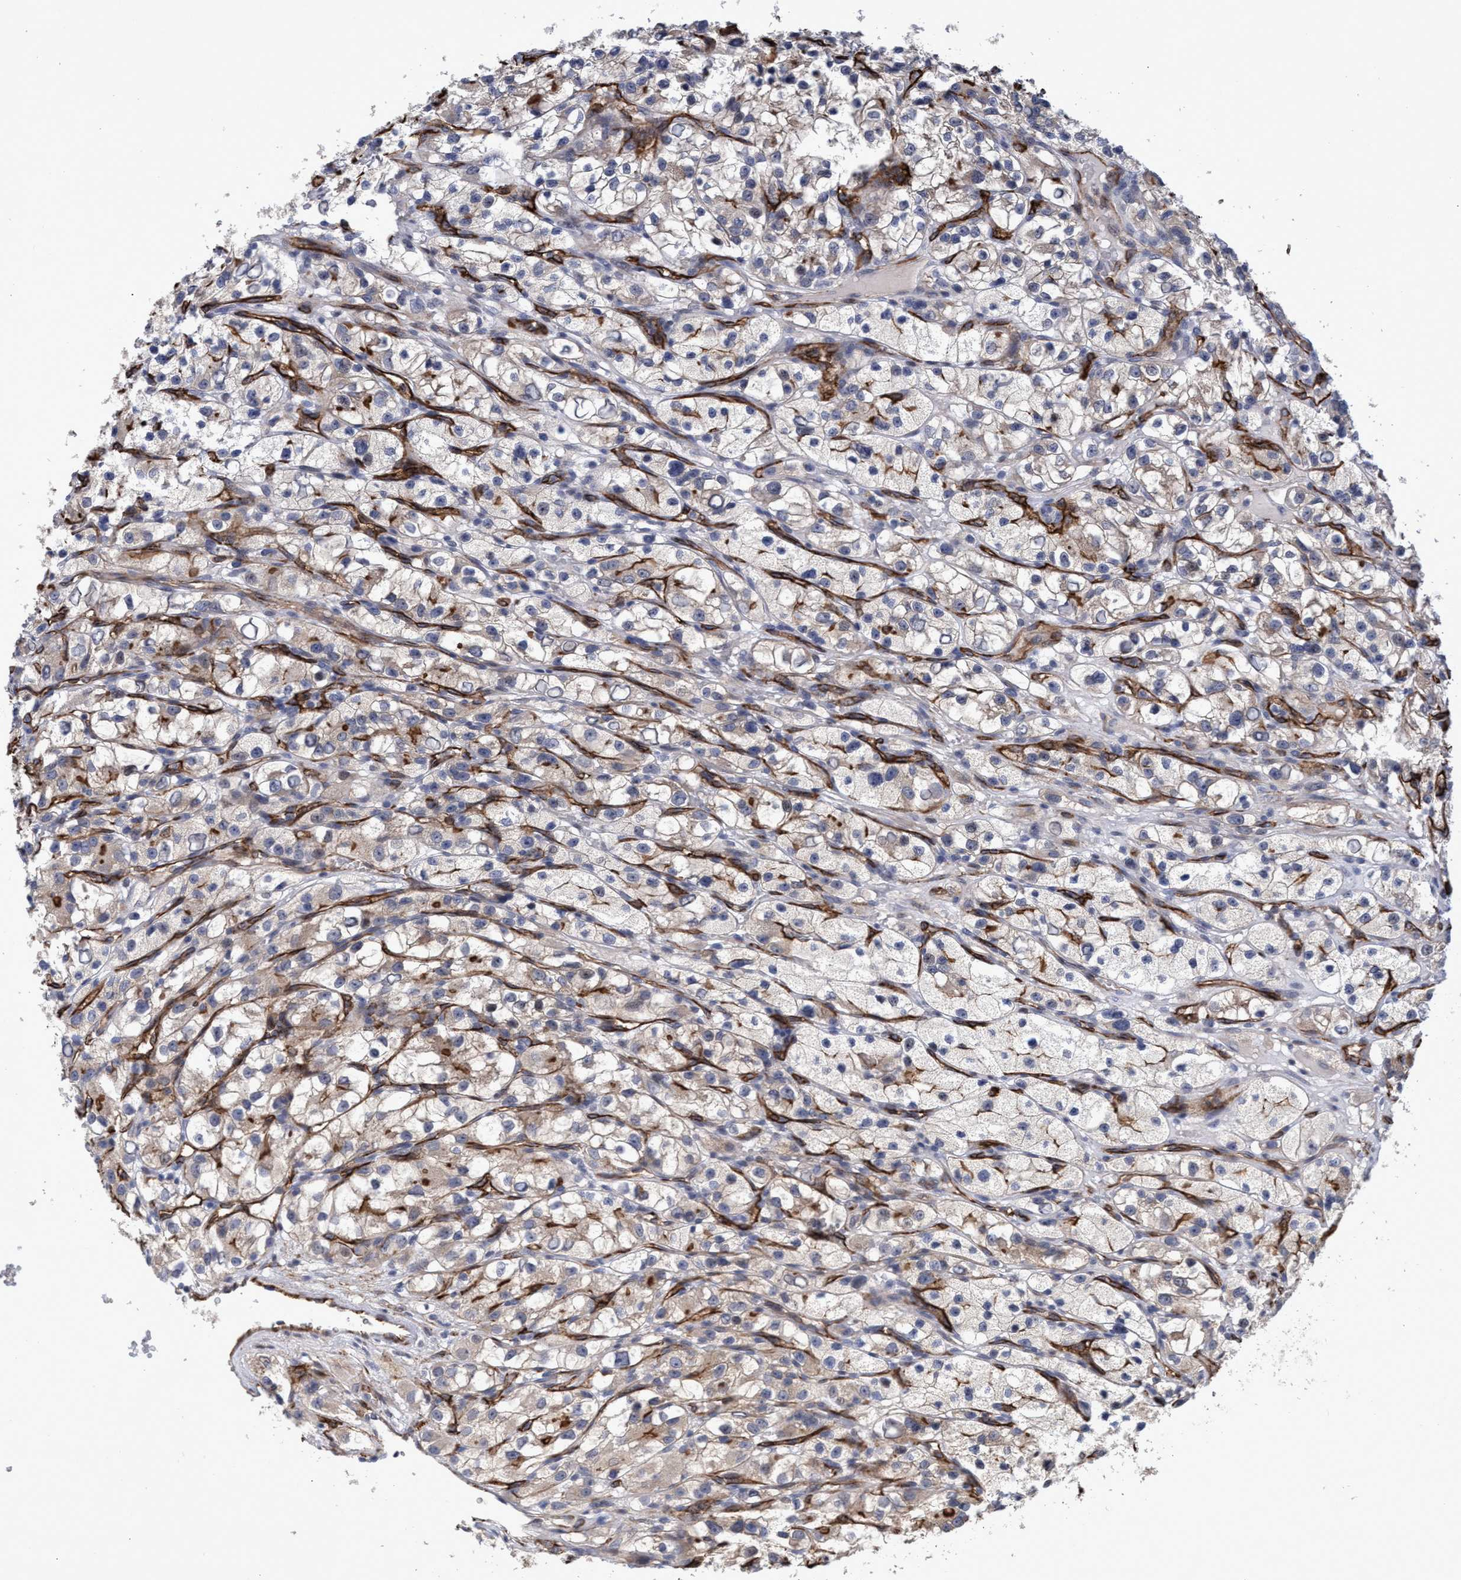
{"staining": {"intensity": "weak", "quantity": "<25%", "location": "cytoplasmic/membranous"}, "tissue": "renal cancer", "cell_type": "Tumor cells", "image_type": "cancer", "snomed": [{"axis": "morphology", "description": "Adenocarcinoma, NOS"}, {"axis": "topography", "description": "Kidney"}], "caption": "Adenocarcinoma (renal) stained for a protein using immunohistochemistry (IHC) shows no staining tumor cells.", "gene": "ZNF750", "patient": {"sex": "female", "age": 57}}